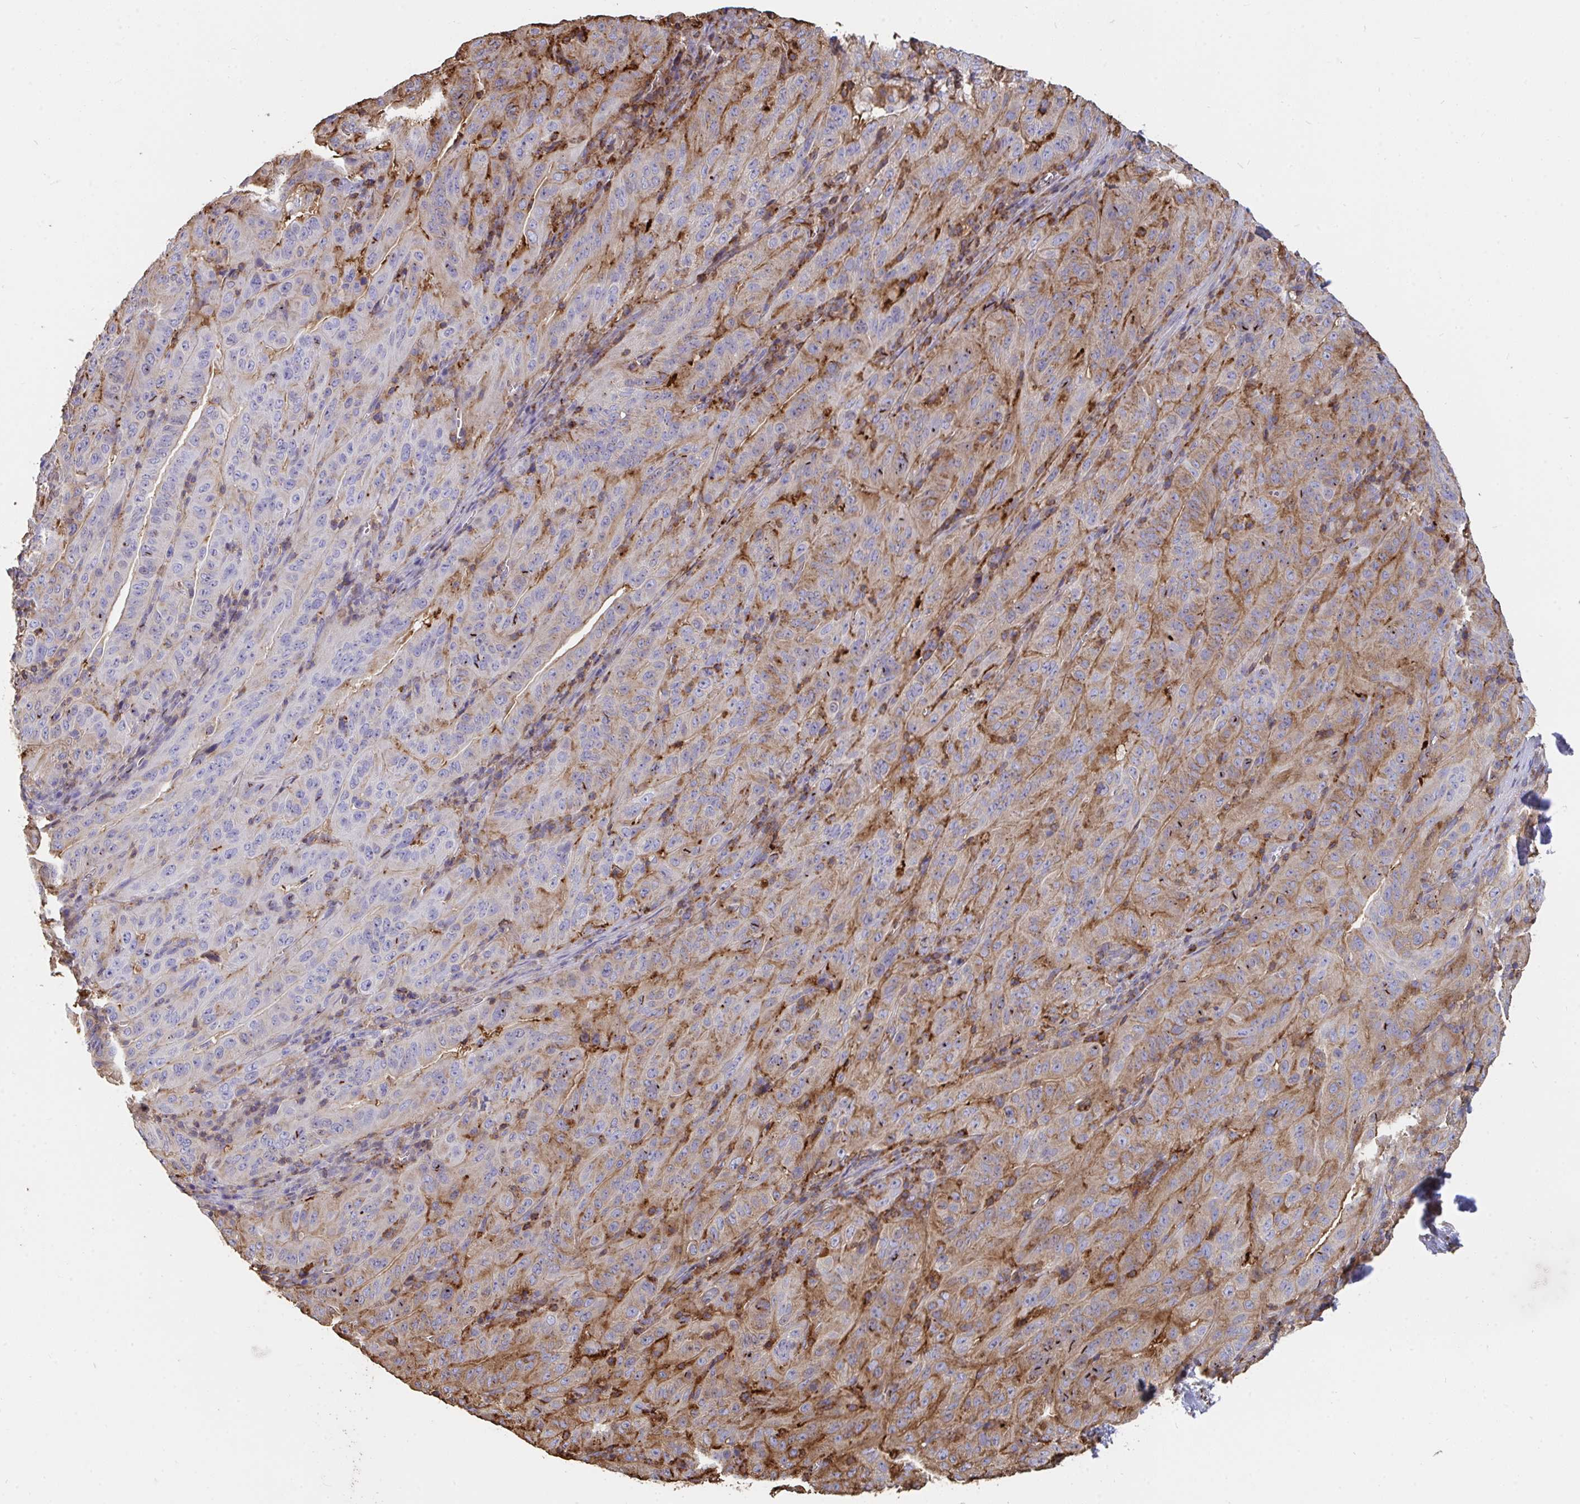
{"staining": {"intensity": "moderate", "quantity": "<25%", "location": "cytoplasmic/membranous"}, "tissue": "pancreatic cancer", "cell_type": "Tumor cells", "image_type": "cancer", "snomed": [{"axis": "morphology", "description": "Adenocarcinoma, NOS"}, {"axis": "topography", "description": "Pancreas"}], "caption": "Moderate cytoplasmic/membranous staining is seen in approximately <25% of tumor cells in pancreatic cancer.", "gene": "CFL1", "patient": {"sex": "male", "age": 63}}